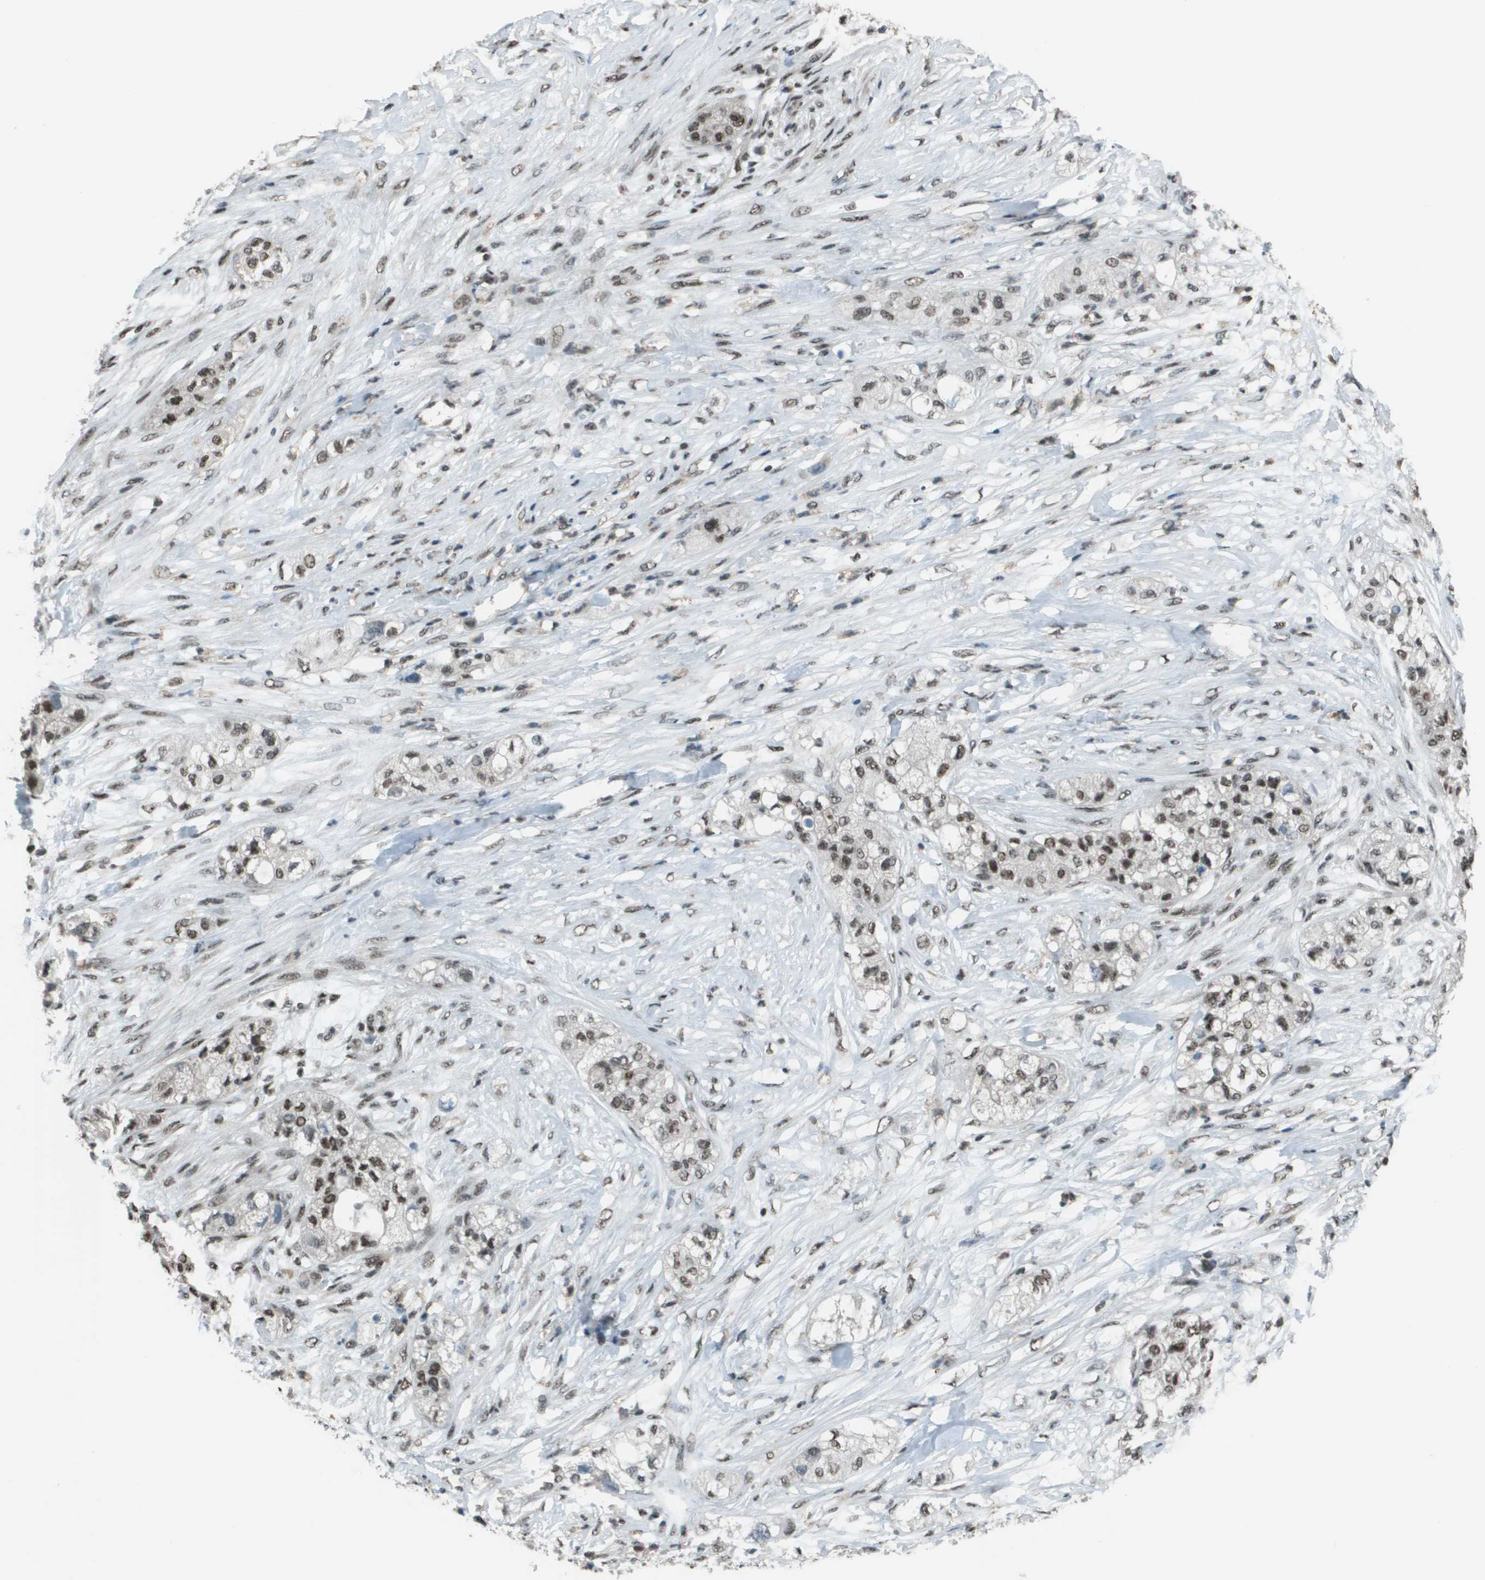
{"staining": {"intensity": "moderate", "quantity": ">75%", "location": "nuclear"}, "tissue": "pancreatic cancer", "cell_type": "Tumor cells", "image_type": "cancer", "snomed": [{"axis": "morphology", "description": "Adenocarcinoma, NOS"}, {"axis": "topography", "description": "Pancreas"}], "caption": "High-power microscopy captured an IHC histopathology image of adenocarcinoma (pancreatic), revealing moderate nuclear staining in about >75% of tumor cells. (Stains: DAB (3,3'-diaminobenzidine) in brown, nuclei in blue, Microscopy: brightfield microscopy at high magnification).", "gene": "DEPDC1", "patient": {"sex": "female", "age": 78}}